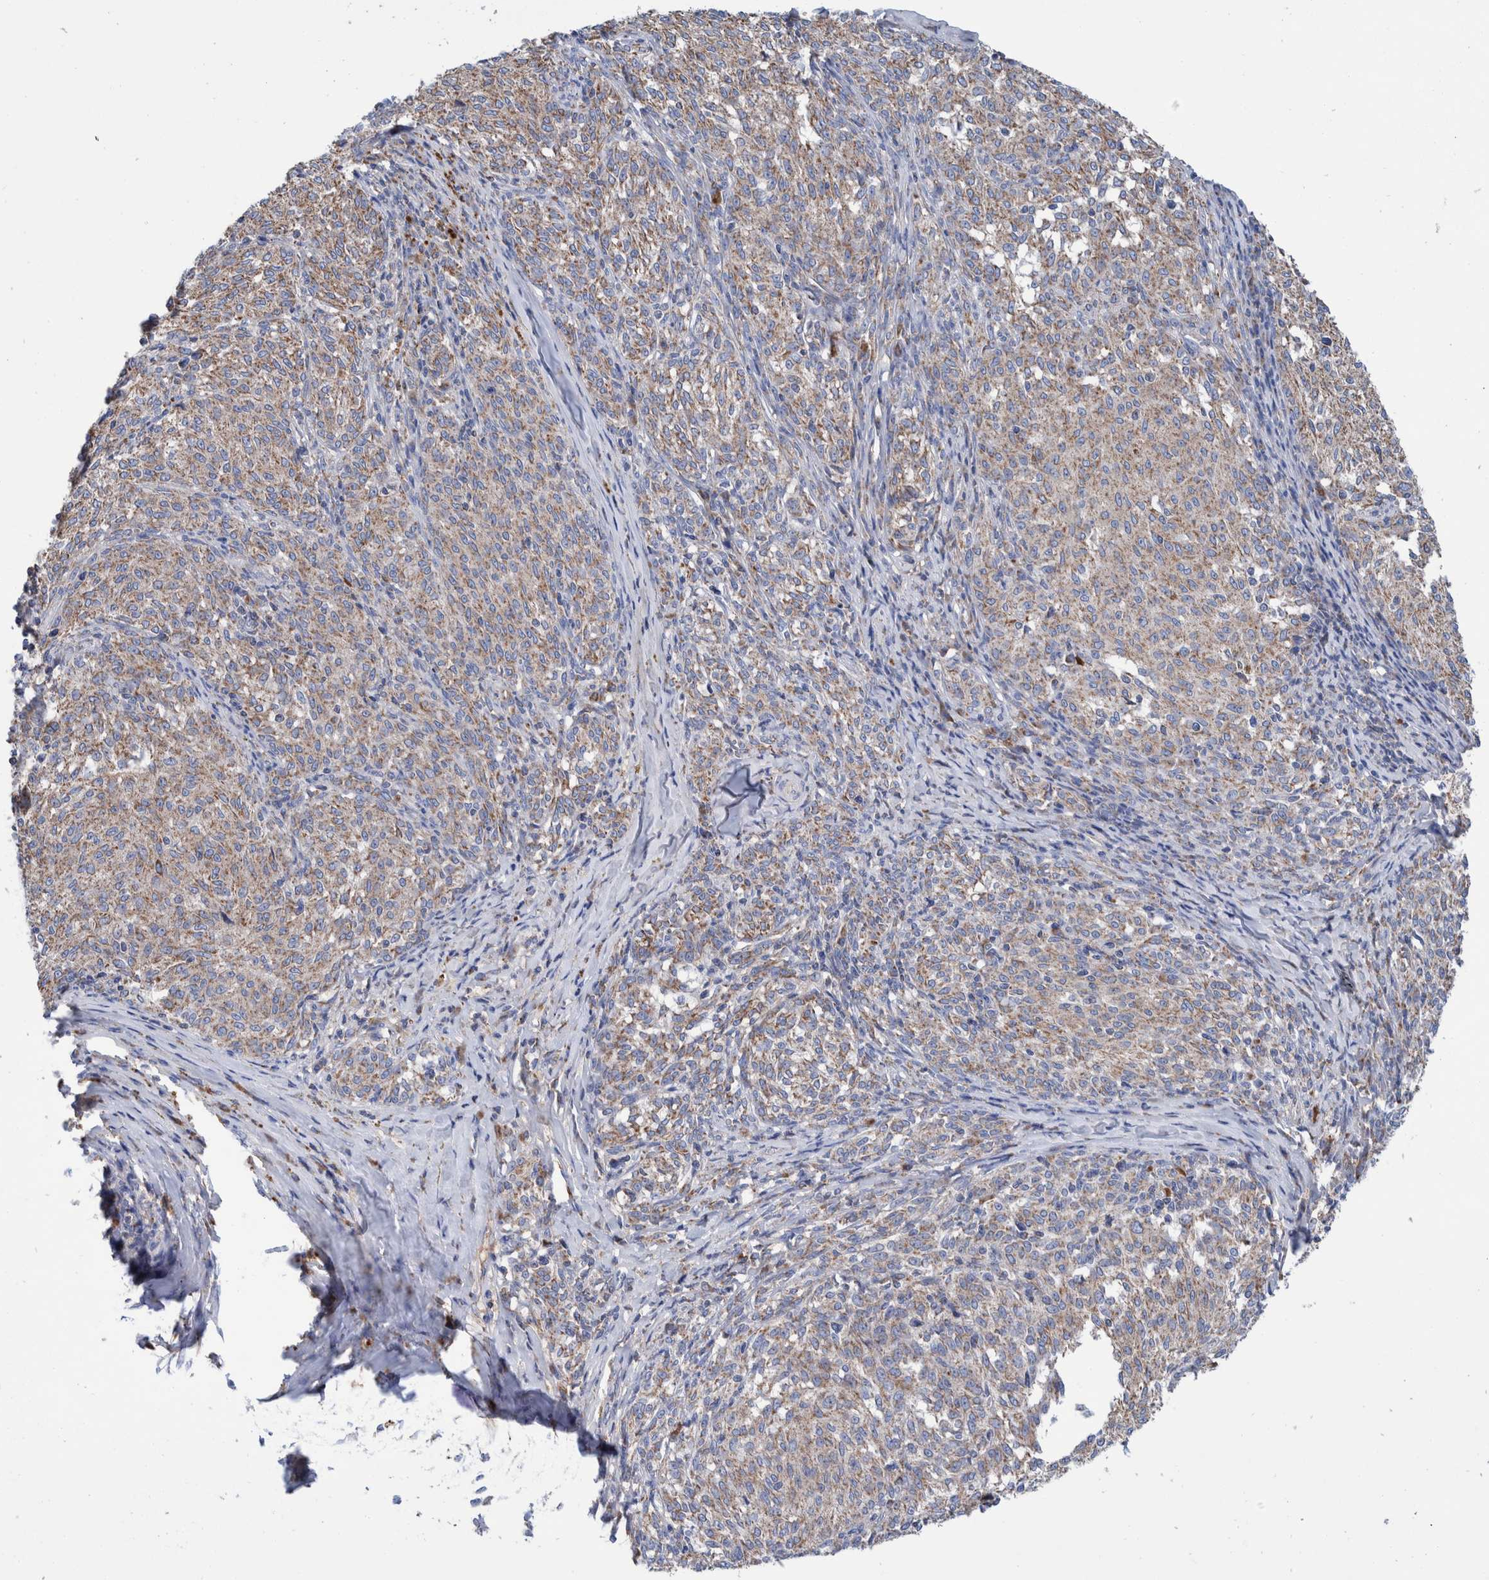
{"staining": {"intensity": "moderate", "quantity": ">75%", "location": "cytoplasmic/membranous"}, "tissue": "melanoma", "cell_type": "Tumor cells", "image_type": "cancer", "snomed": [{"axis": "morphology", "description": "Malignant melanoma, NOS"}, {"axis": "topography", "description": "Skin"}], "caption": "Malignant melanoma stained for a protein (brown) demonstrates moderate cytoplasmic/membranous positive positivity in approximately >75% of tumor cells.", "gene": "DECR1", "patient": {"sex": "female", "age": 72}}